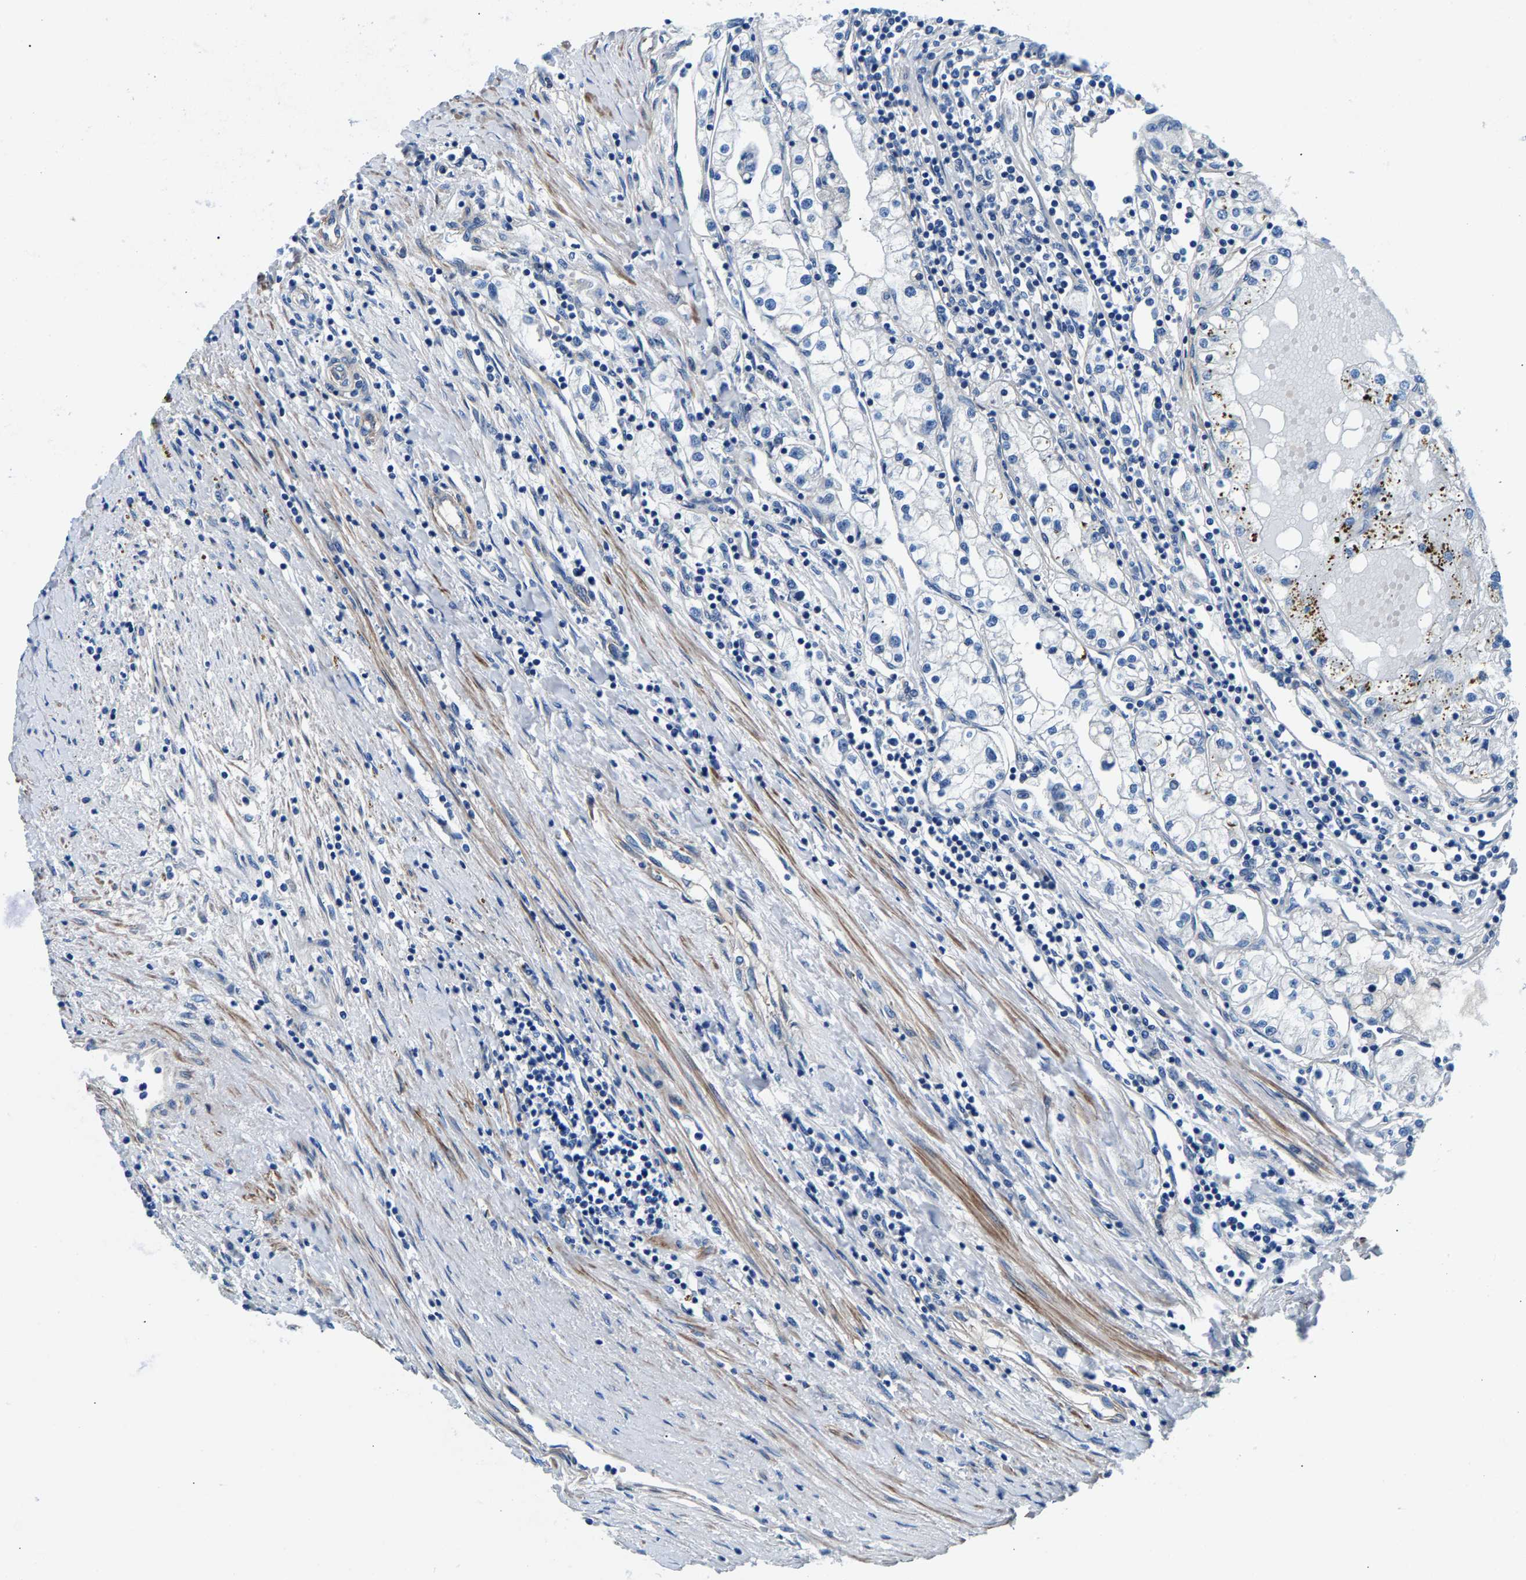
{"staining": {"intensity": "negative", "quantity": "none", "location": "none"}, "tissue": "renal cancer", "cell_type": "Tumor cells", "image_type": "cancer", "snomed": [{"axis": "morphology", "description": "Adenocarcinoma, NOS"}, {"axis": "topography", "description": "Kidney"}], "caption": "Tumor cells are negative for protein expression in human renal cancer.", "gene": "CDRT4", "patient": {"sex": "male", "age": 68}}